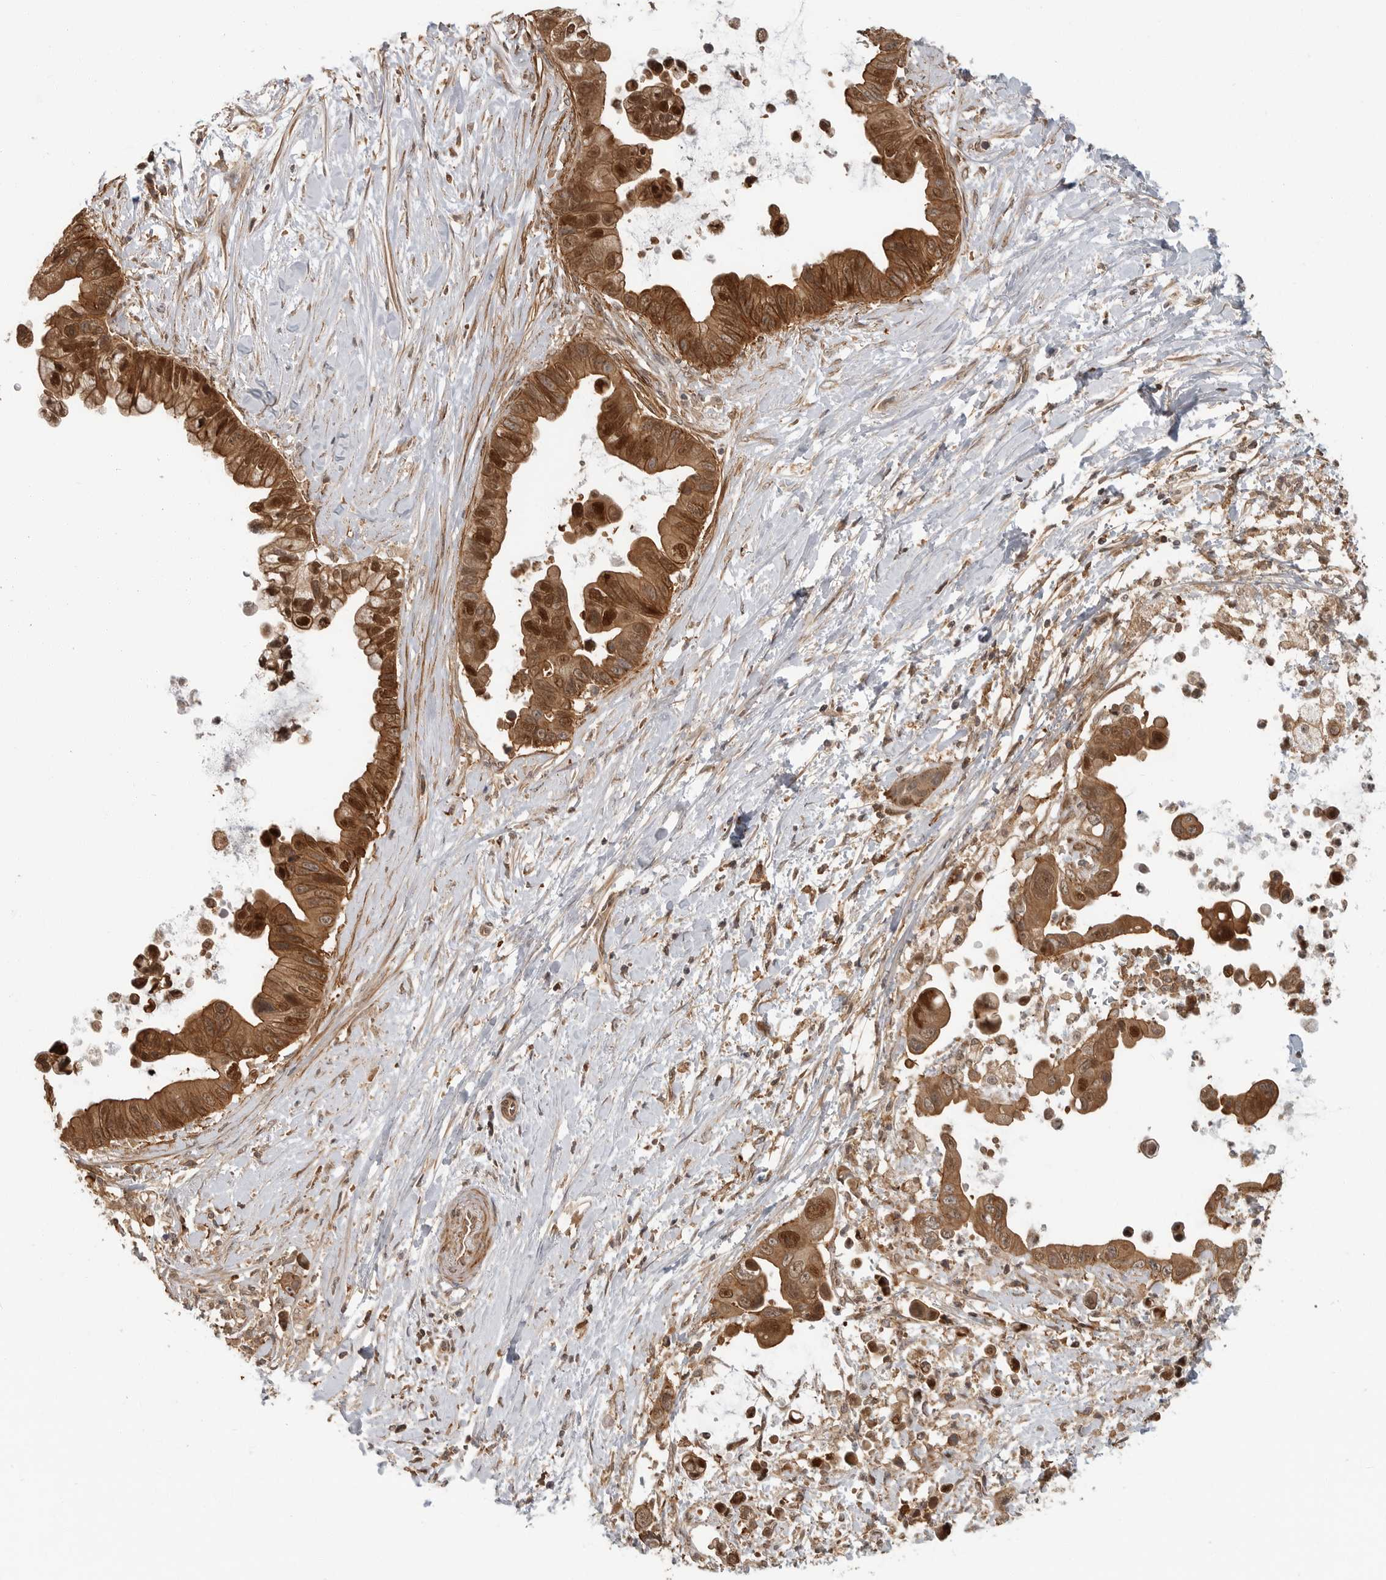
{"staining": {"intensity": "strong", "quantity": "25%-75%", "location": "cytoplasmic/membranous,nuclear"}, "tissue": "pancreatic cancer", "cell_type": "Tumor cells", "image_type": "cancer", "snomed": [{"axis": "morphology", "description": "Adenocarcinoma, NOS"}, {"axis": "topography", "description": "Pancreas"}], "caption": "The micrograph shows staining of pancreatic cancer, revealing strong cytoplasmic/membranous and nuclear protein positivity (brown color) within tumor cells.", "gene": "ERN1", "patient": {"sex": "female", "age": 72}}